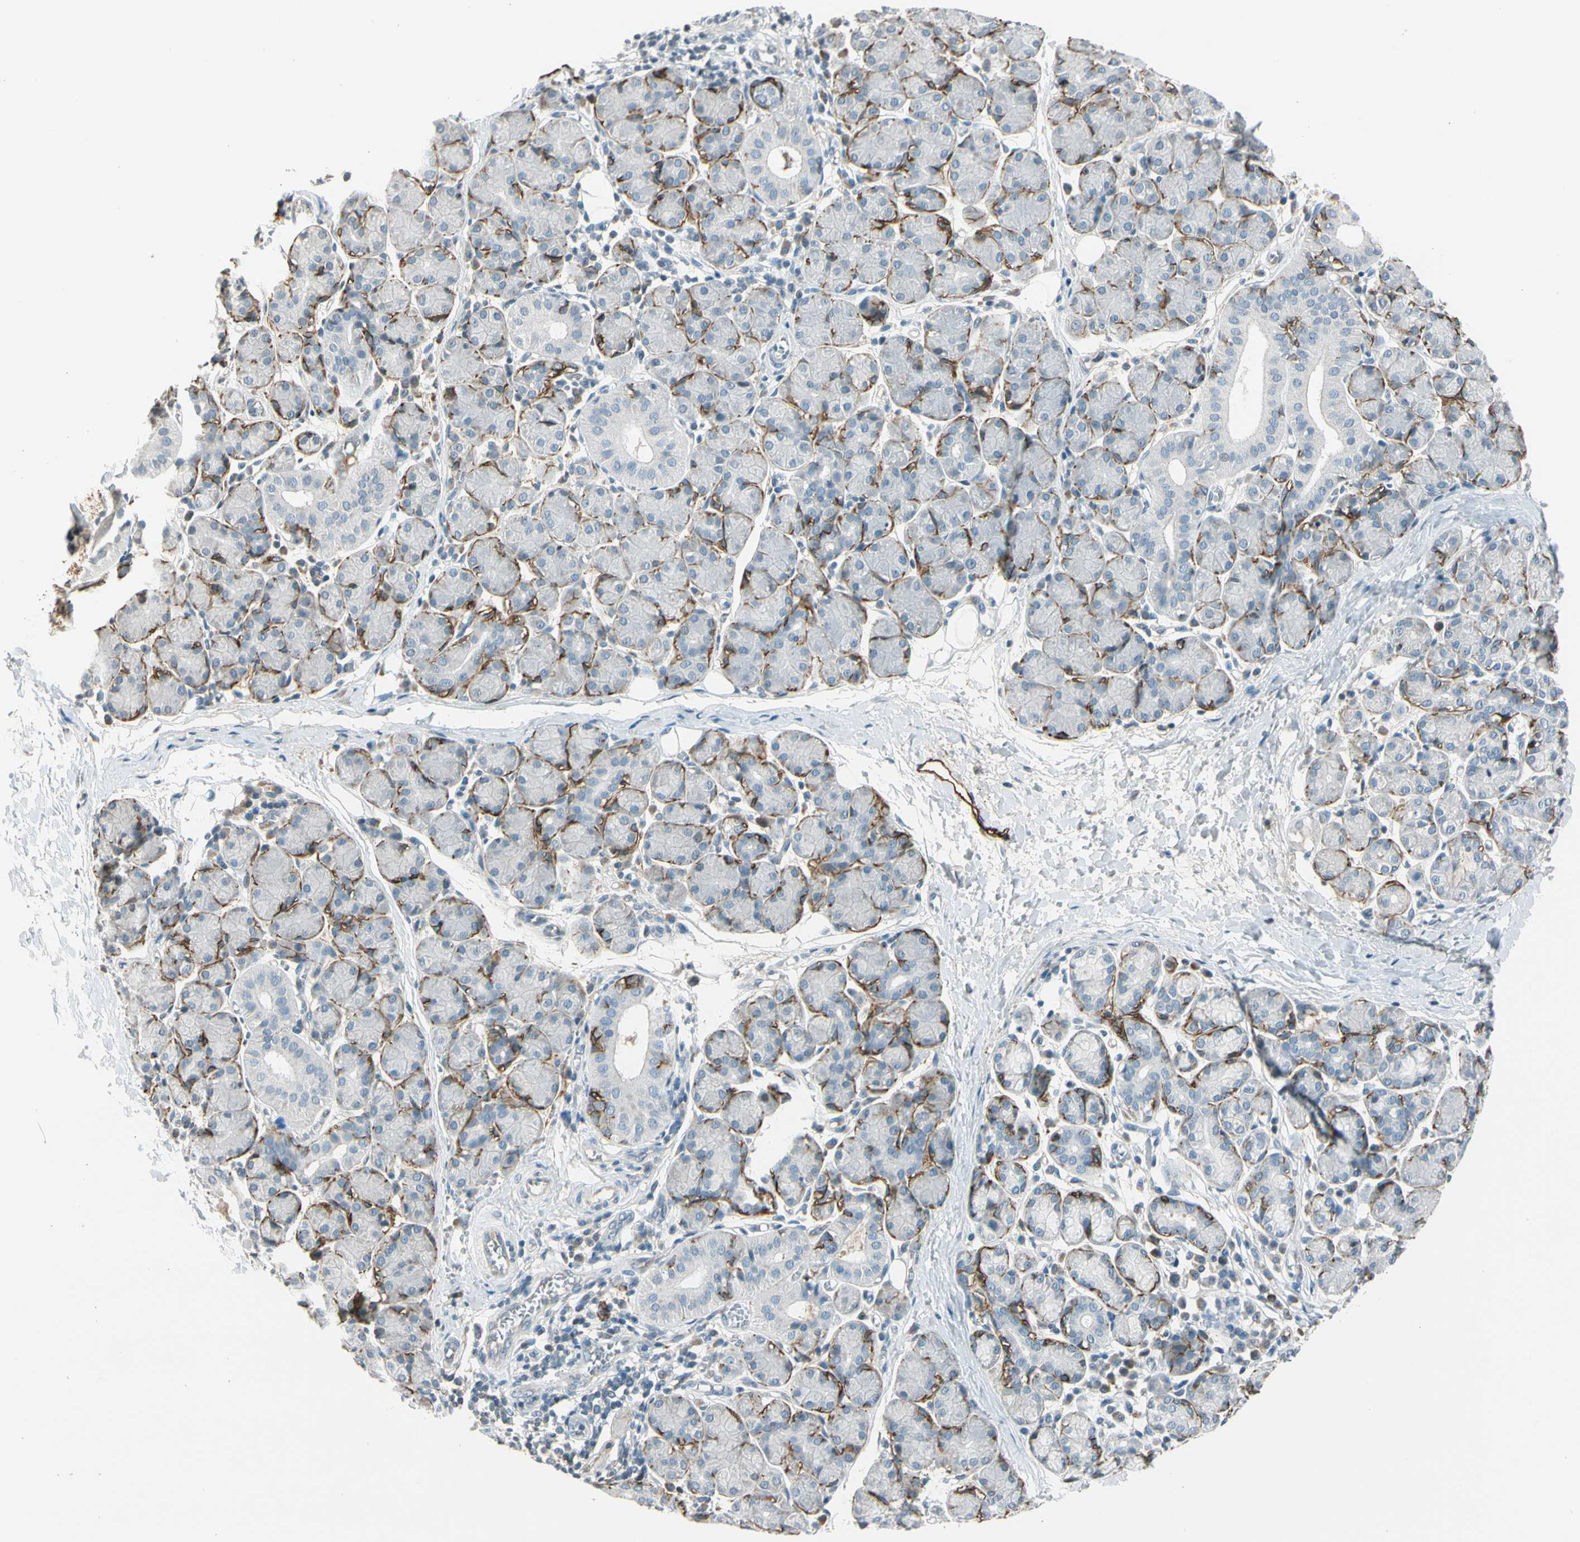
{"staining": {"intensity": "negative", "quantity": "none", "location": "none"}, "tissue": "salivary gland", "cell_type": "Glandular cells", "image_type": "normal", "snomed": [{"axis": "morphology", "description": "Normal tissue, NOS"}, {"axis": "morphology", "description": "Inflammation, NOS"}, {"axis": "topography", "description": "Lymph node"}, {"axis": "topography", "description": "Salivary gland"}], "caption": "Salivary gland was stained to show a protein in brown. There is no significant staining in glandular cells. Nuclei are stained in blue.", "gene": "PDPN", "patient": {"sex": "male", "age": 3}}